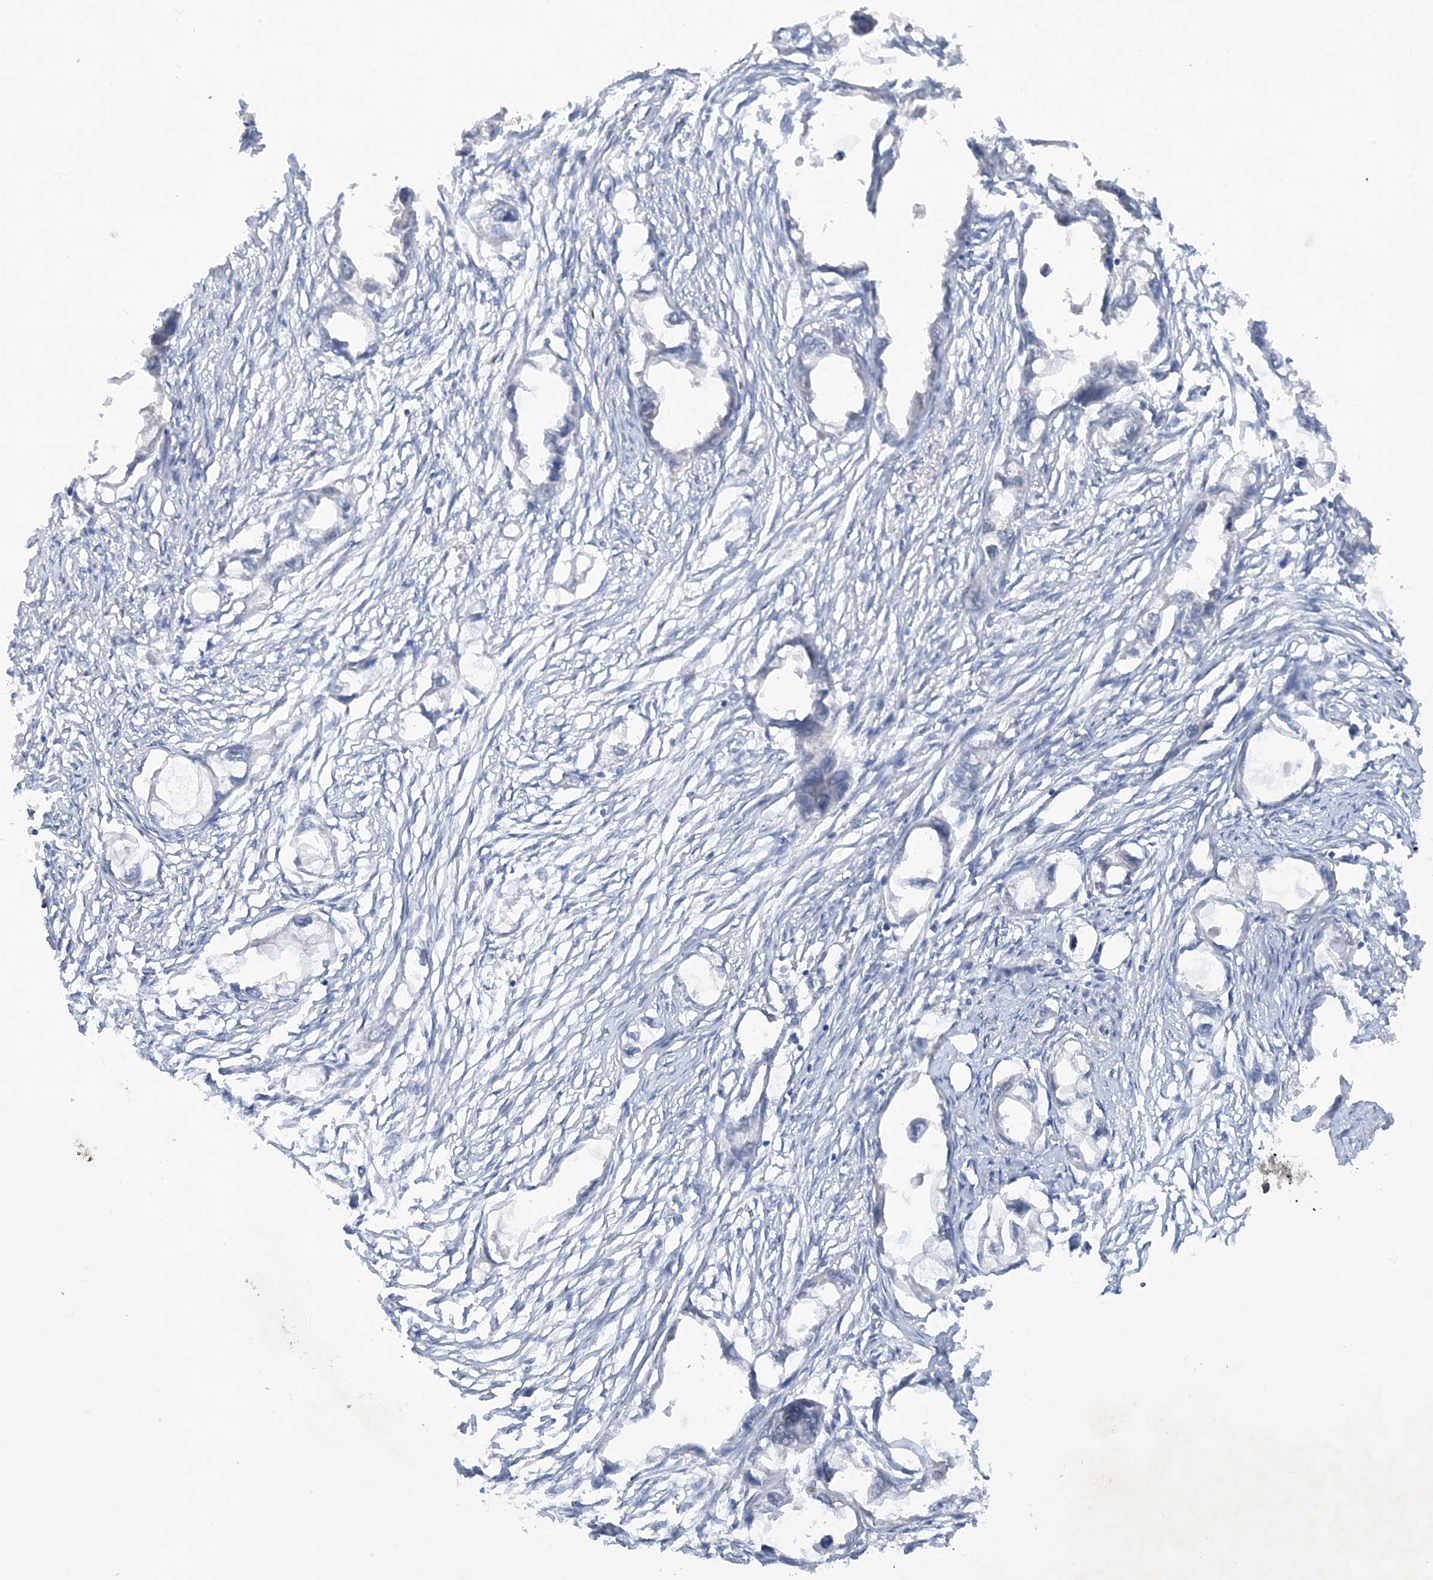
{"staining": {"intensity": "negative", "quantity": "none", "location": "none"}, "tissue": "endometrial cancer", "cell_type": "Tumor cells", "image_type": "cancer", "snomed": [{"axis": "morphology", "description": "Adenocarcinoma, NOS"}, {"axis": "morphology", "description": "Adenocarcinoma, metastatic, NOS"}, {"axis": "topography", "description": "Adipose tissue"}, {"axis": "topography", "description": "Endometrium"}], "caption": "This image is of endometrial metastatic adenocarcinoma stained with immunohistochemistry (IHC) to label a protein in brown with the nuclei are counter-stained blue. There is no staining in tumor cells. (Brightfield microscopy of DAB immunohistochemistry at high magnification).", "gene": "UBE2E1", "patient": {"sex": "female", "age": 67}}